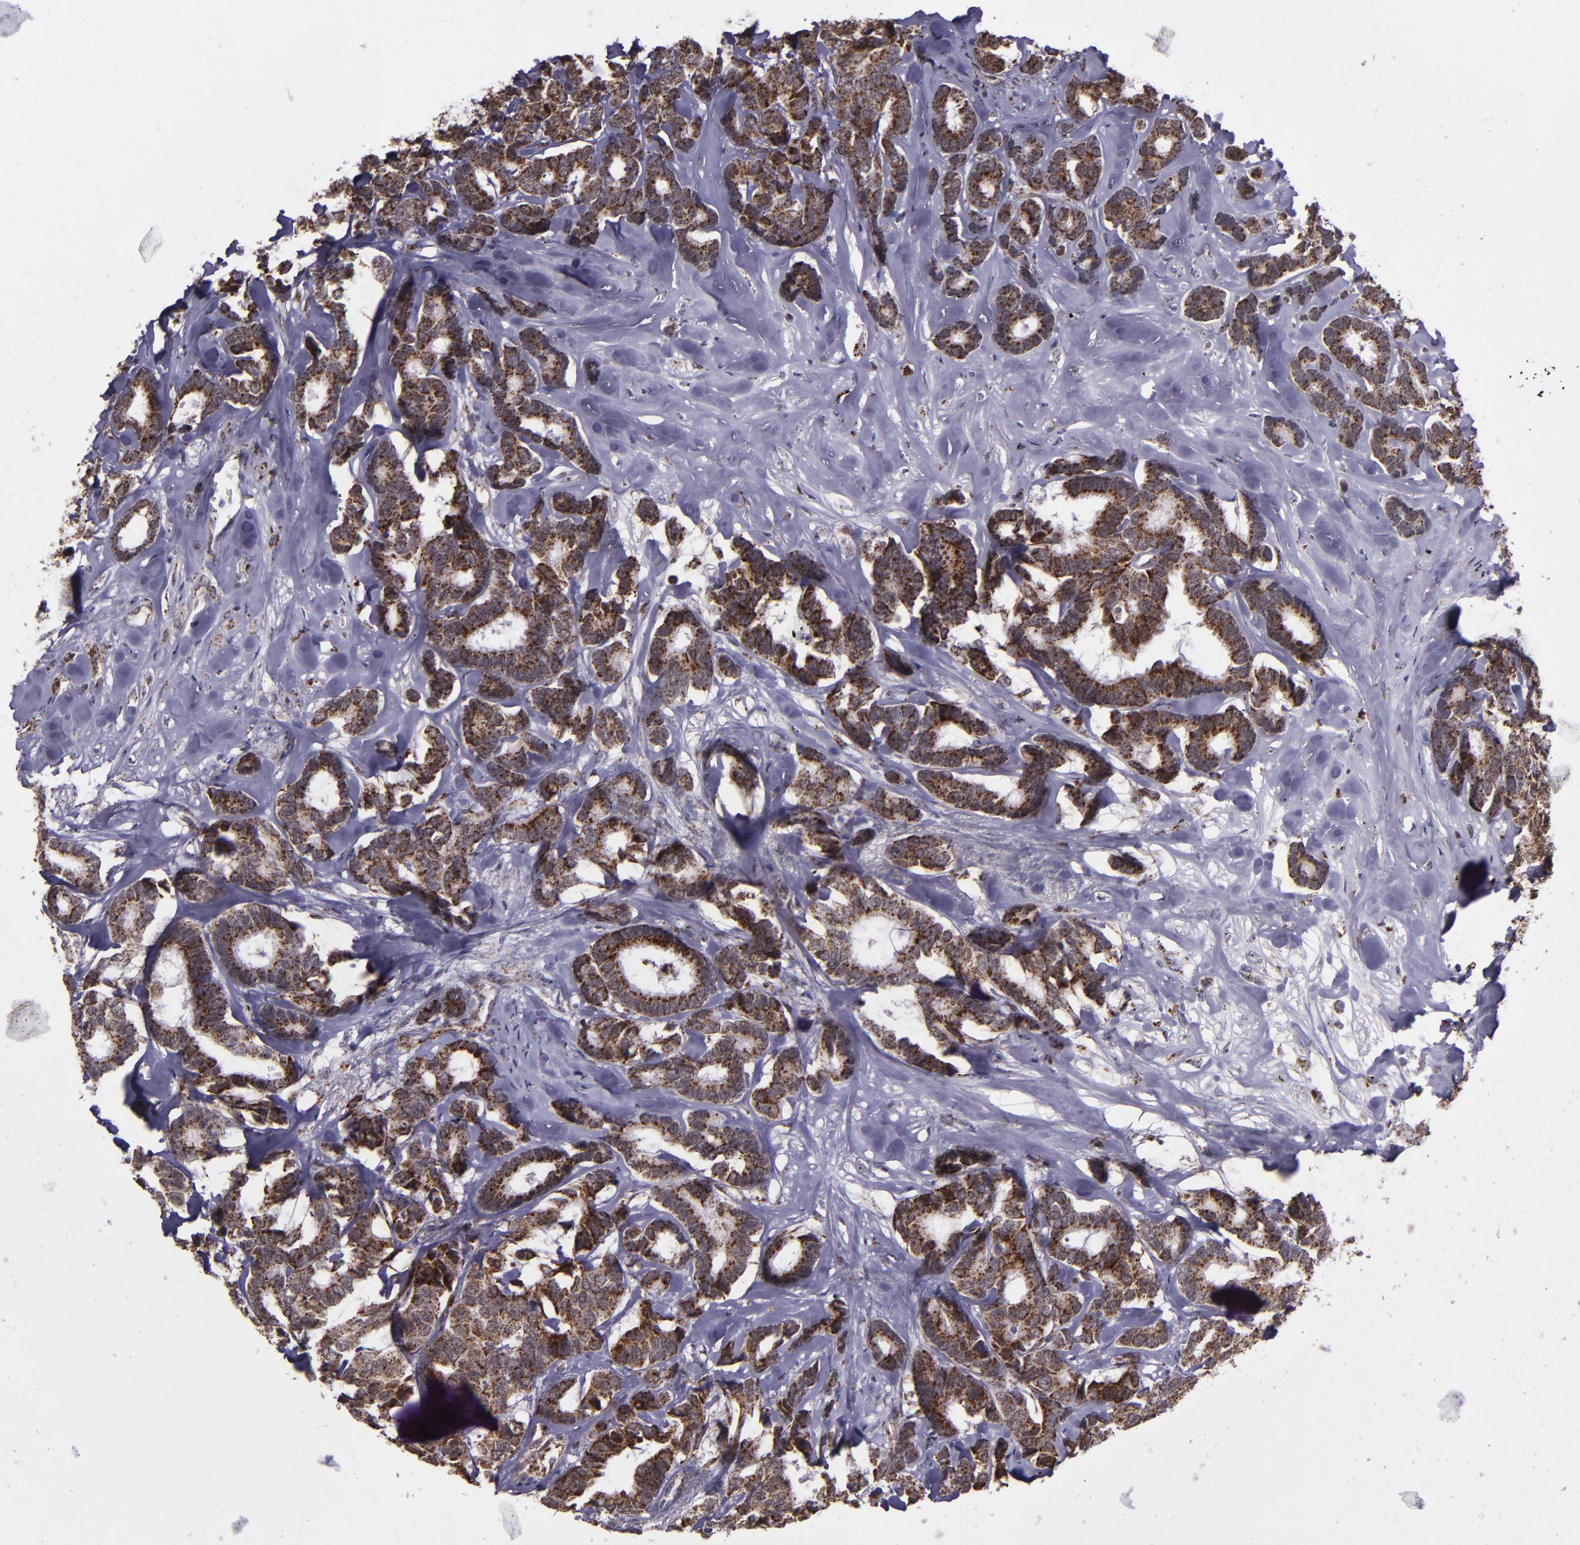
{"staining": {"intensity": "moderate", "quantity": ">75%", "location": "cytoplasmic/membranous"}, "tissue": "breast cancer", "cell_type": "Tumor cells", "image_type": "cancer", "snomed": [{"axis": "morphology", "description": "Duct carcinoma"}, {"axis": "topography", "description": "Breast"}], "caption": "Human breast infiltrating ductal carcinoma stained for a protein (brown) exhibits moderate cytoplasmic/membranous positive positivity in approximately >75% of tumor cells.", "gene": "LONP1", "patient": {"sex": "female", "age": 87}}